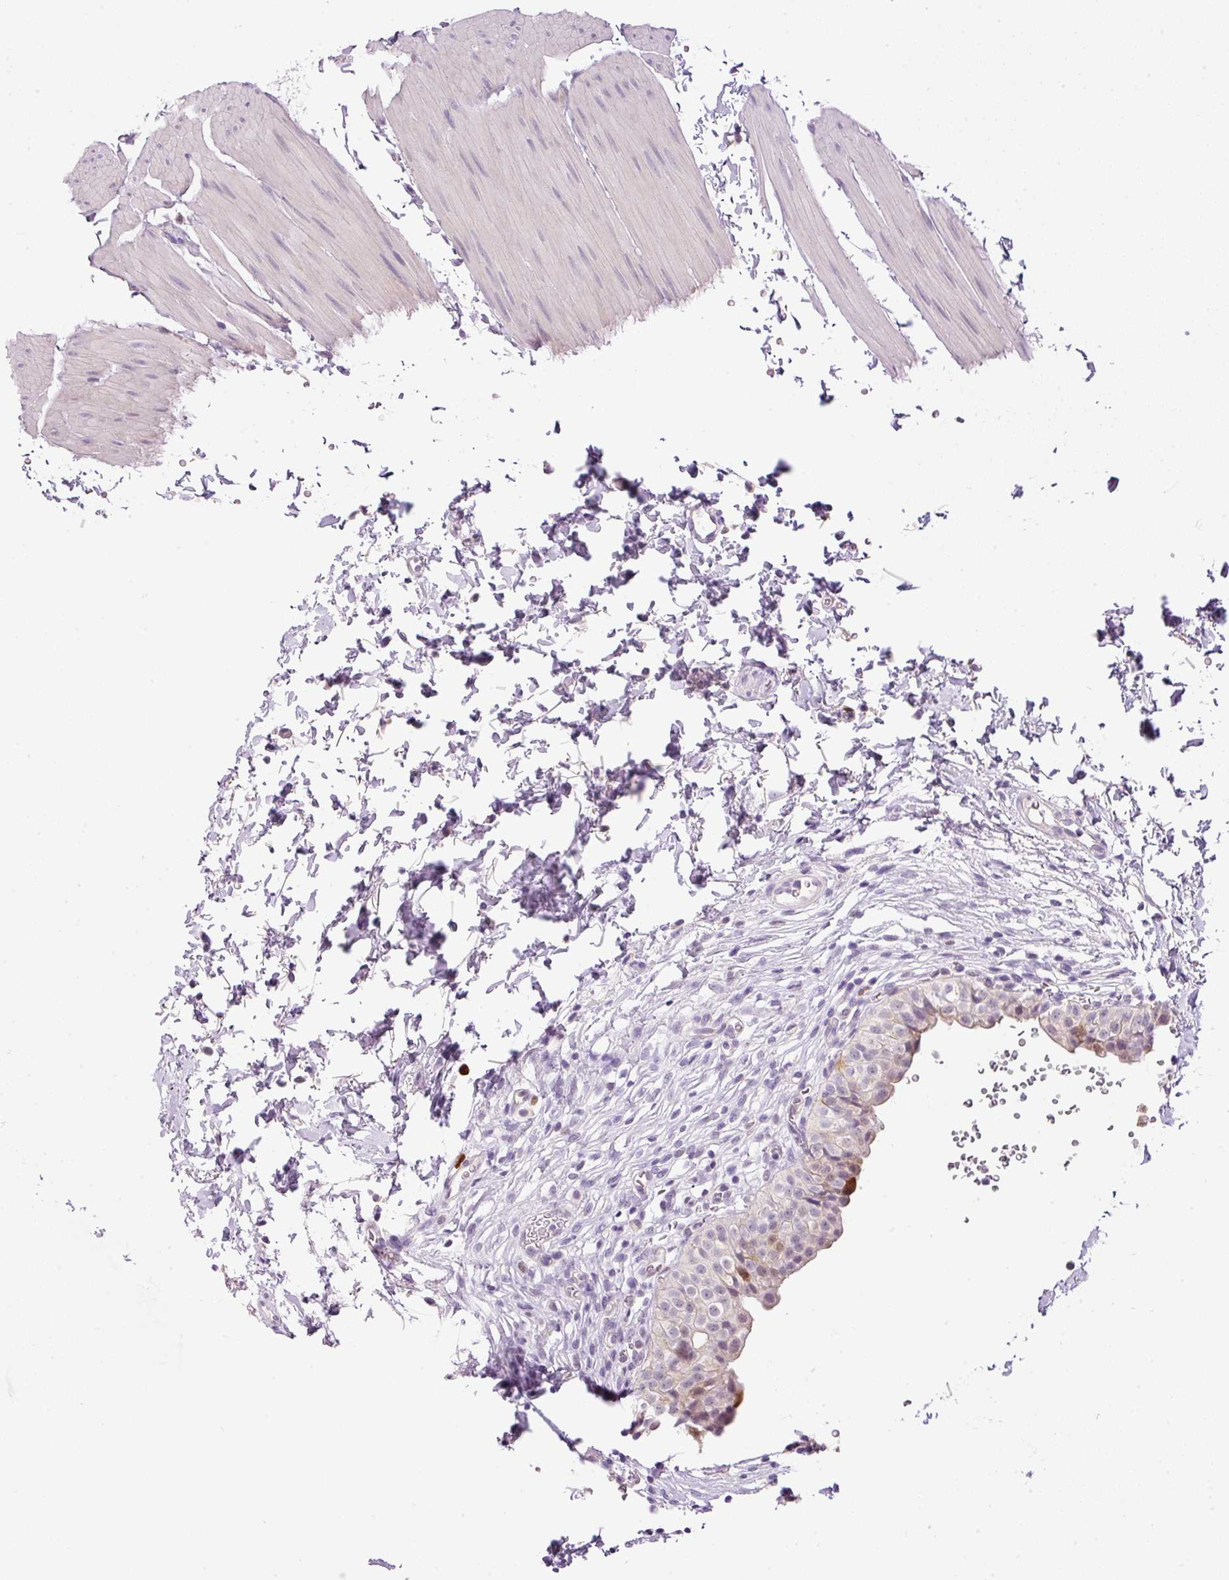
{"staining": {"intensity": "strong", "quantity": "<25%", "location": "cytoplasmic/membranous,nuclear"}, "tissue": "urinary bladder", "cell_type": "Urothelial cells", "image_type": "normal", "snomed": [{"axis": "morphology", "description": "Normal tissue, NOS"}, {"axis": "topography", "description": "Urinary bladder"}, {"axis": "topography", "description": "Peripheral nerve tissue"}], "caption": "Protein expression analysis of unremarkable urinary bladder exhibits strong cytoplasmic/membranous,nuclear expression in approximately <25% of urothelial cells. (IHC, brightfield microscopy, high magnification).", "gene": "KPNA2", "patient": {"sex": "male", "age": 55}}